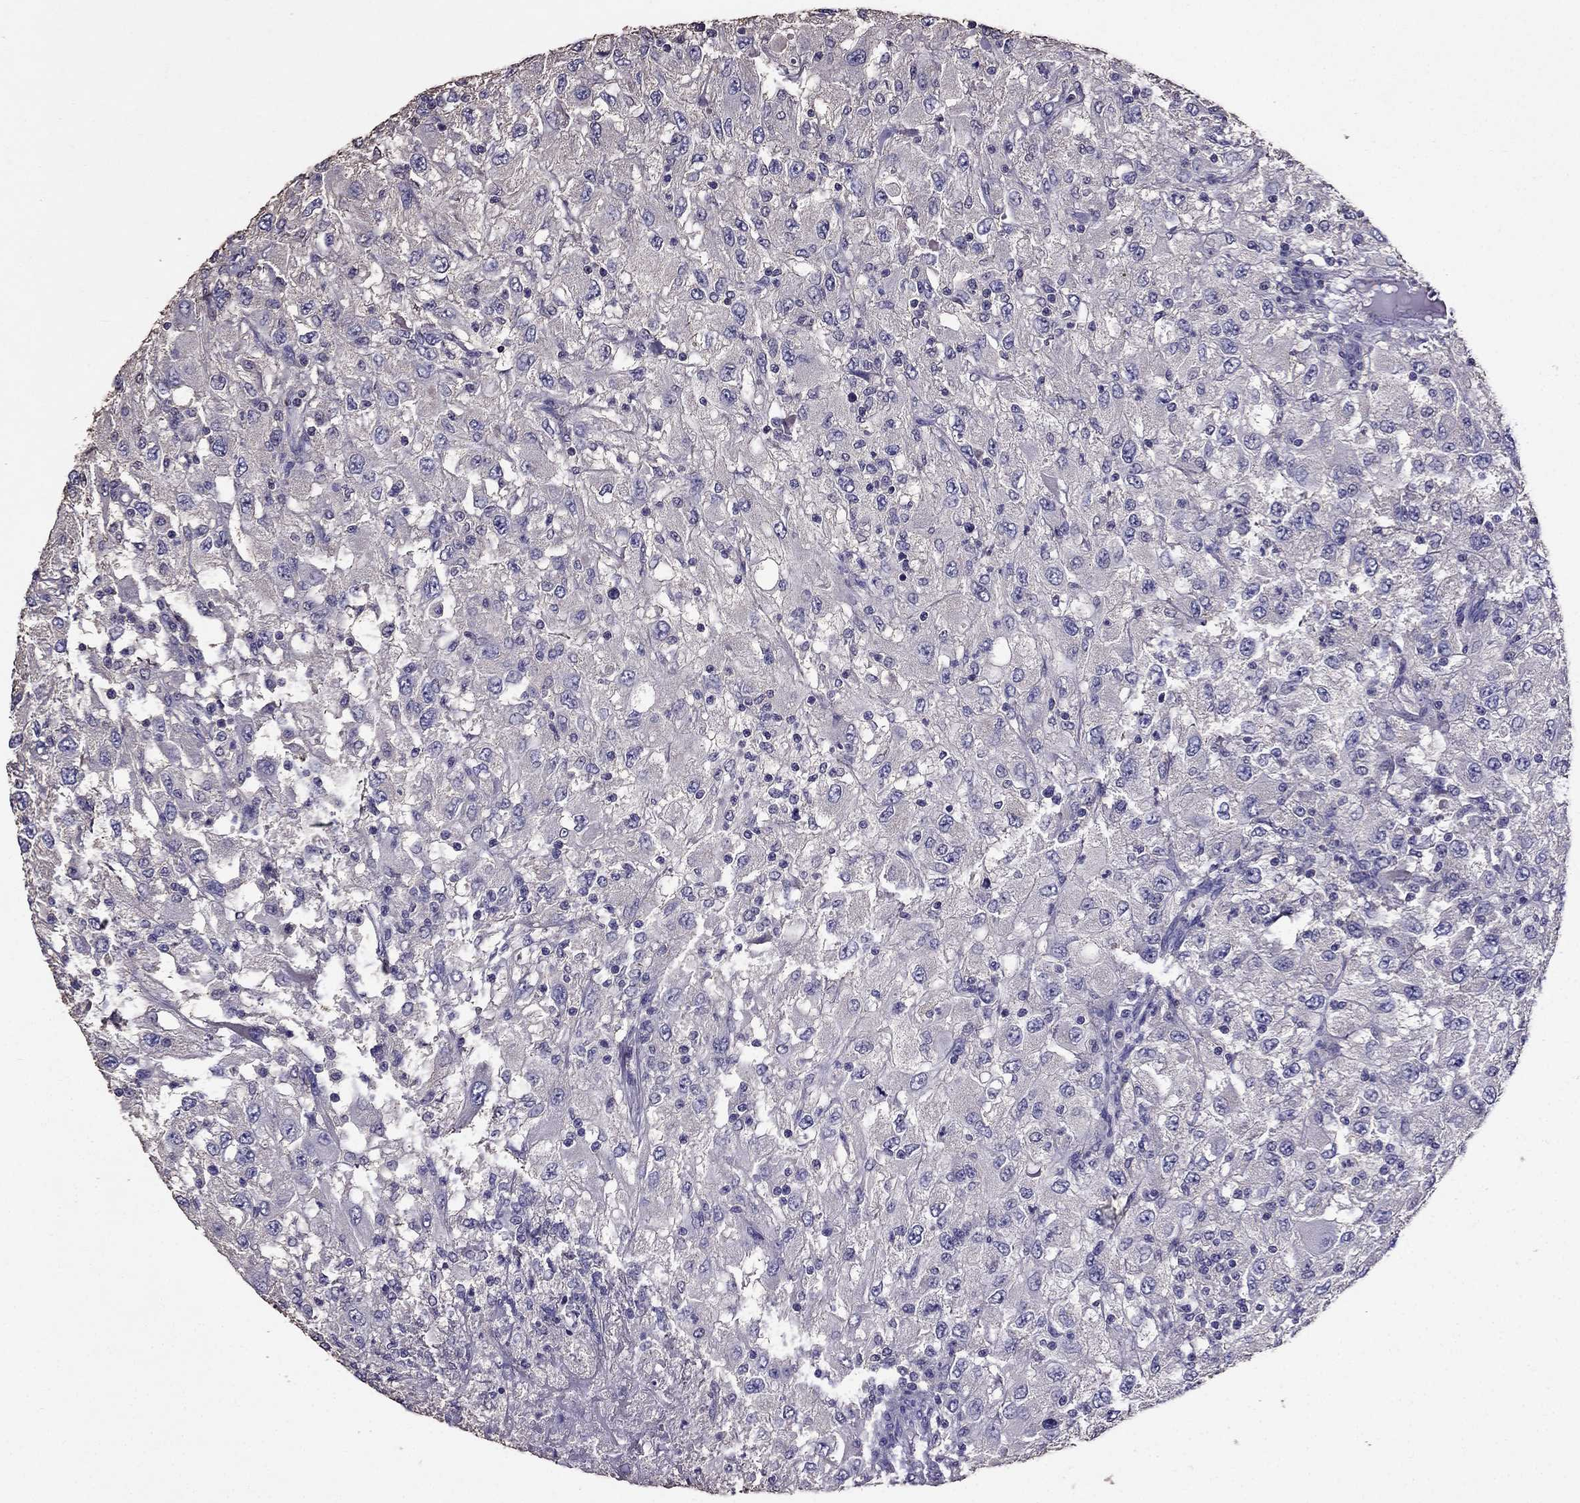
{"staining": {"intensity": "negative", "quantity": "none", "location": "none"}, "tissue": "renal cancer", "cell_type": "Tumor cells", "image_type": "cancer", "snomed": [{"axis": "morphology", "description": "Adenocarcinoma, NOS"}, {"axis": "topography", "description": "Kidney"}], "caption": "Renal cancer was stained to show a protein in brown. There is no significant staining in tumor cells.", "gene": "NKX3-1", "patient": {"sex": "female", "age": 67}}